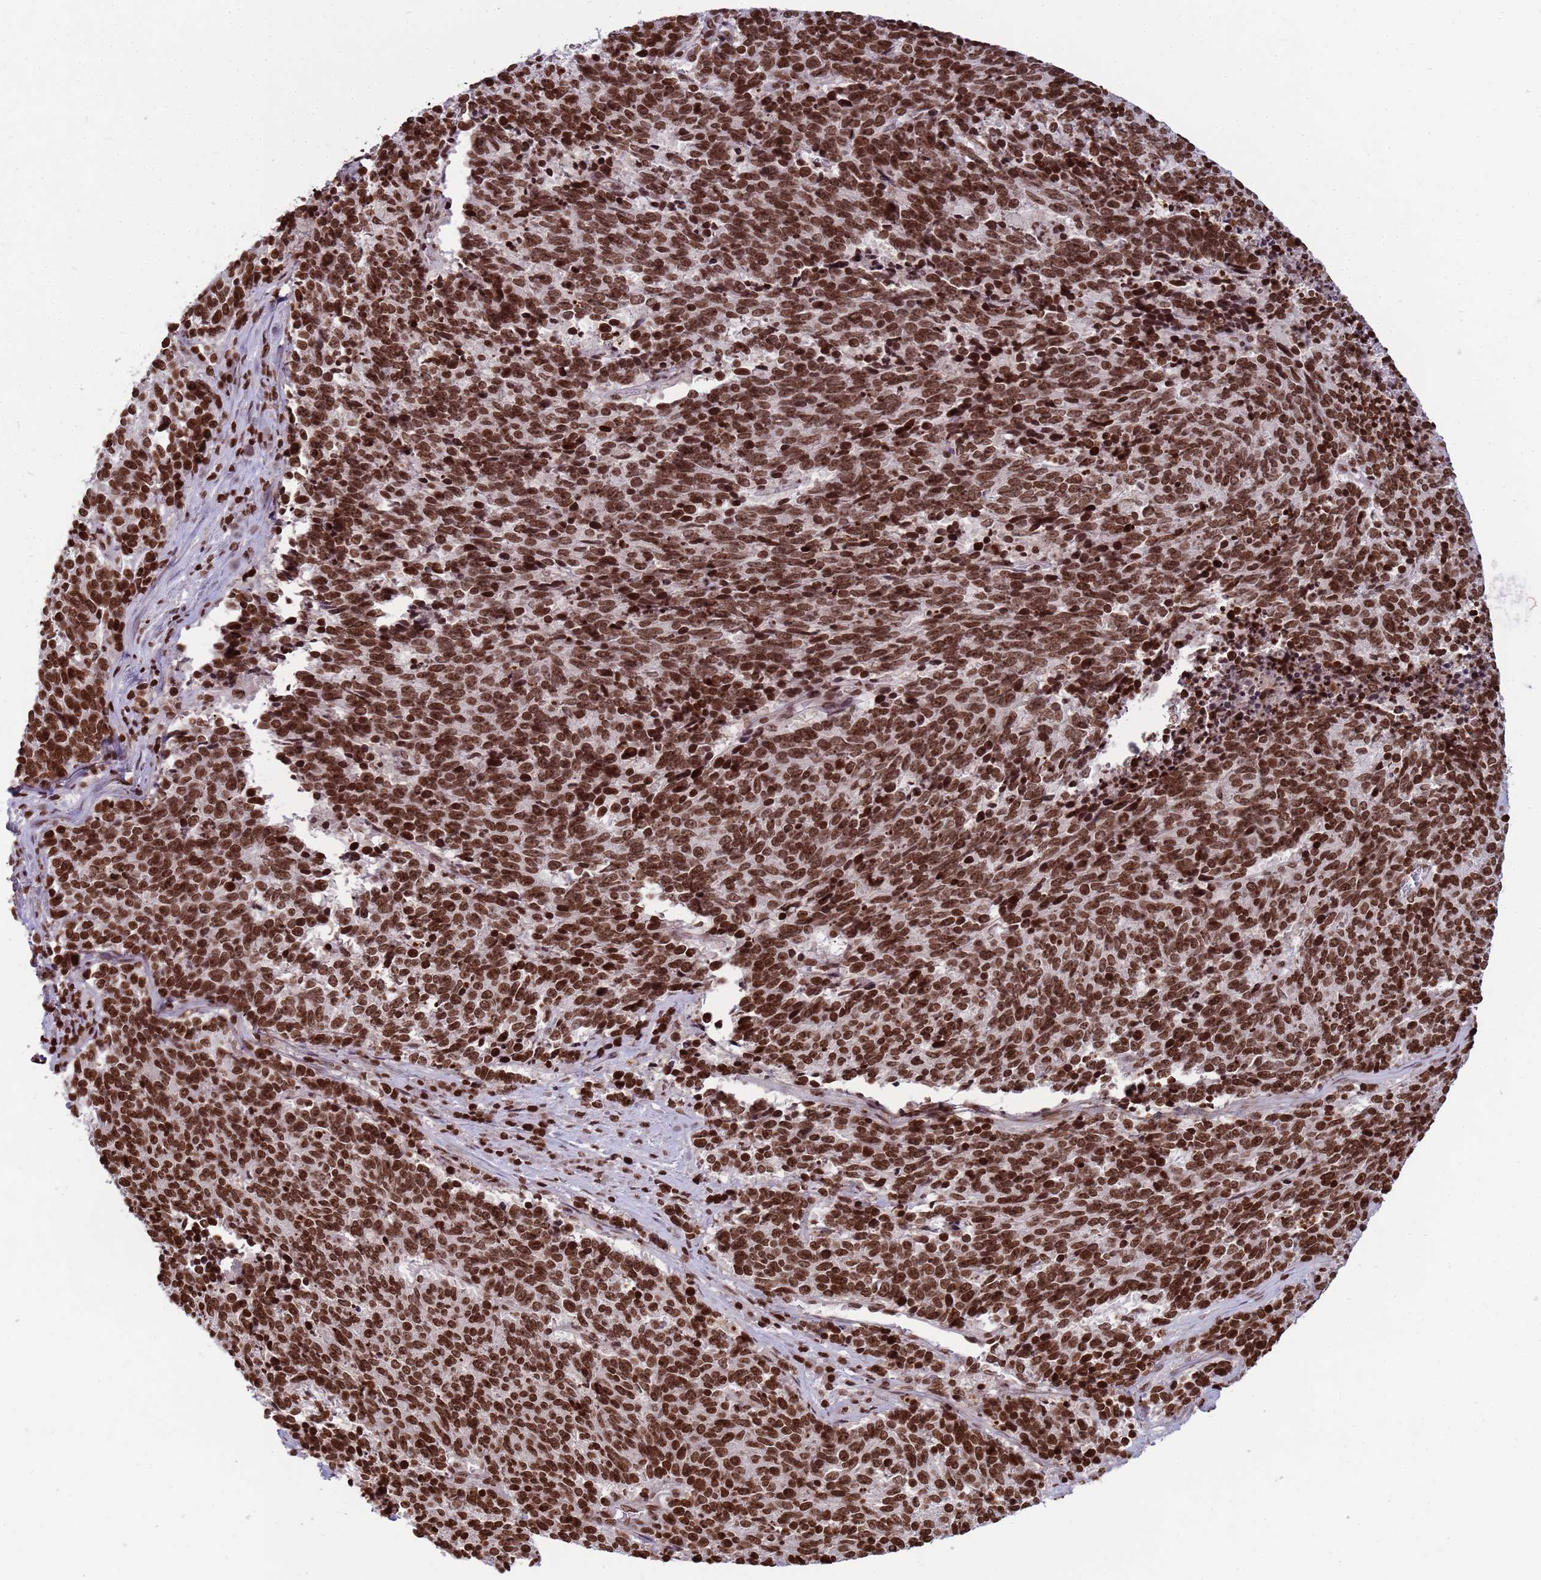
{"staining": {"intensity": "strong", "quantity": ">75%", "location": "nuclear"}, "tissue": "cervical cancer", "cell_type": "Tumor cells", "image_type": "cancer", "snomed": [{"axis": "morphology", "description": "Squamous cell carcinoma, NOS"}, {"axis": "topography", "description": "Cervix"}], "caption": "Strong nuclear staining for a protein is present in approximately >75% of tumor cells of cervical squamous cell carcinoma using immunohistochemistry.", "gene": "H3-3B", "patient": {"sex": "female", "age": 29}}